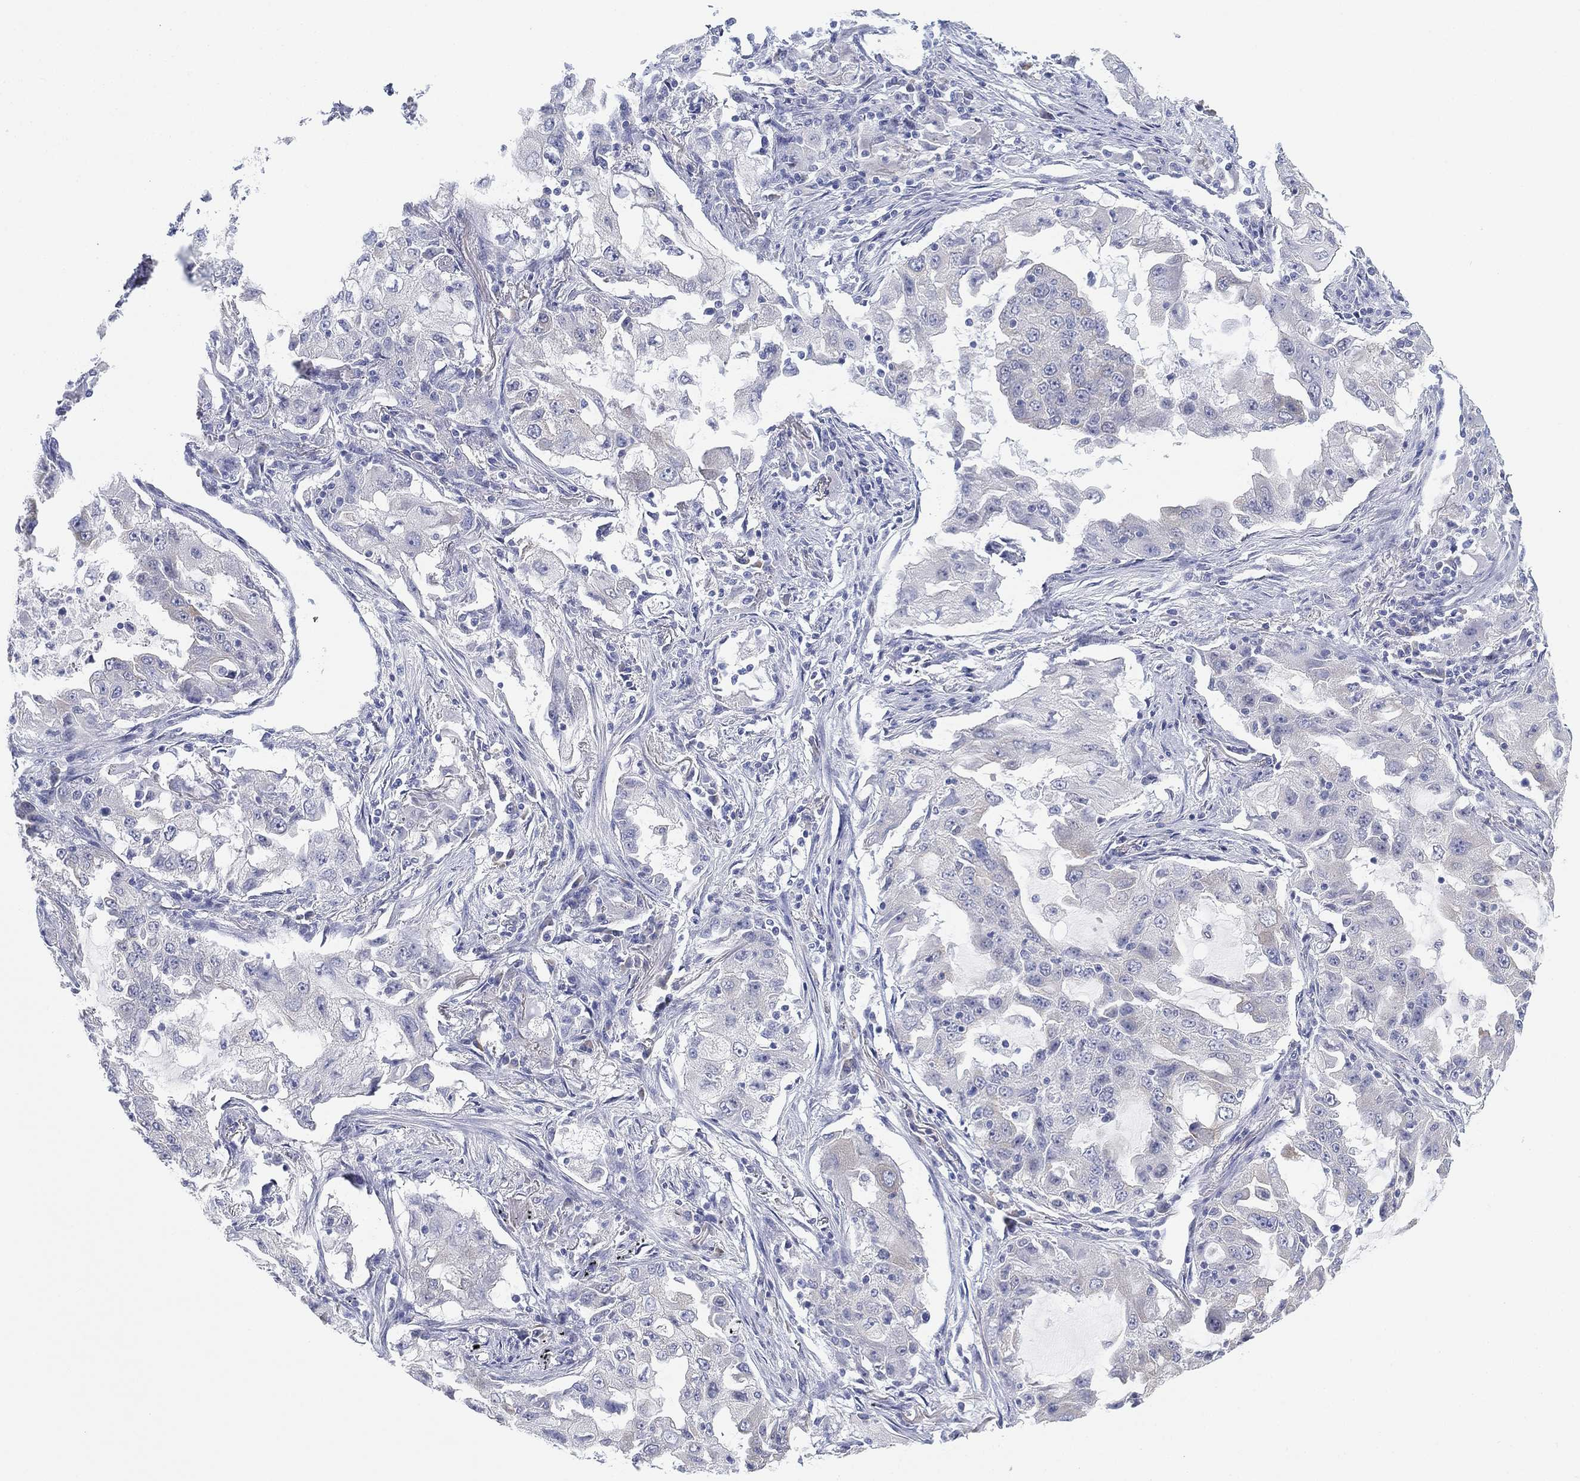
{"staining": {"intensity": "negative", "quantity": "none", "location": "none"}, "tissue": "lung cancer", "cell_type": "Tumor cells", "image_type": "cancer", "snomed": [{"axis": "morphology", "description": "Adenocarcinoma, NOS"}, {"axis": "topography", "description": "Lung"}], "caption": "Immunohistochemistry histopathology image of neoplastic tissue: lung adenocarcinoma stained with DAB exhibits no significant protein staining in tumor cells.", "gene": "GCNA", "patient": {"sex": "female", "age": 61}}